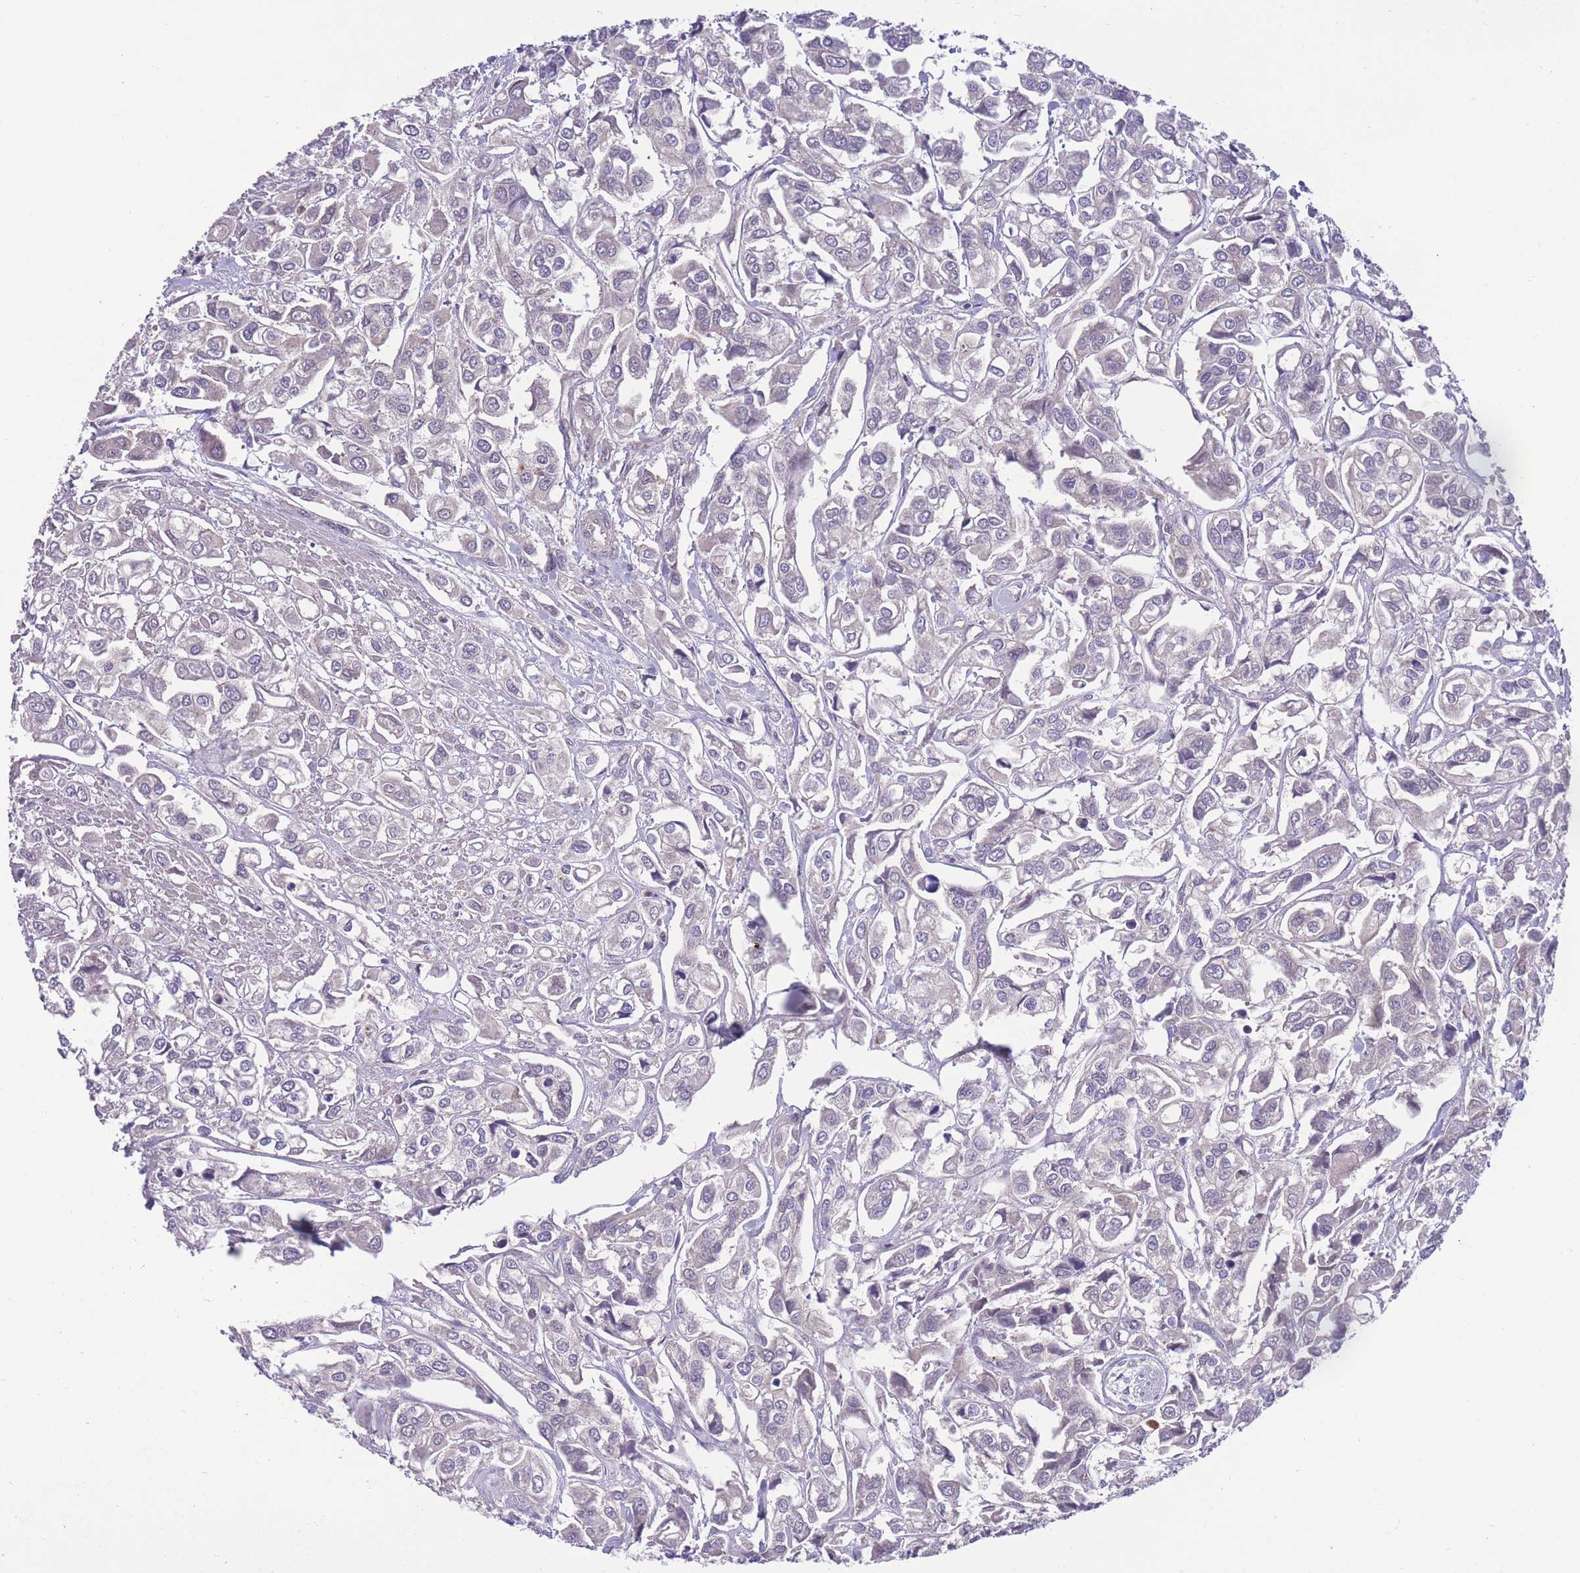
{"staining": {"intensity": "negative", "quantity": "none", "location": "none"}, "tissue": "urothelial cancer", "cell_type": "Tumor cells", "image_type": "cancer", "snomed": [{"axis": "morphology", "description": "Urothelial carcinoma, High grade"}, {"axis": "topography", "description": "Urinary bladder"}], "caption": "A micrograph of human high-grade urothelial carcinoma is negative for staining in tumor cells. Brightfield microscopy of IHC stained with DAB (3,3'-diaminobenzidine) (brown) and hematoxylin (blue), captured at high magnification.", "gene": "UBE2N", "patient": {"sex": "male", "age": 67}}